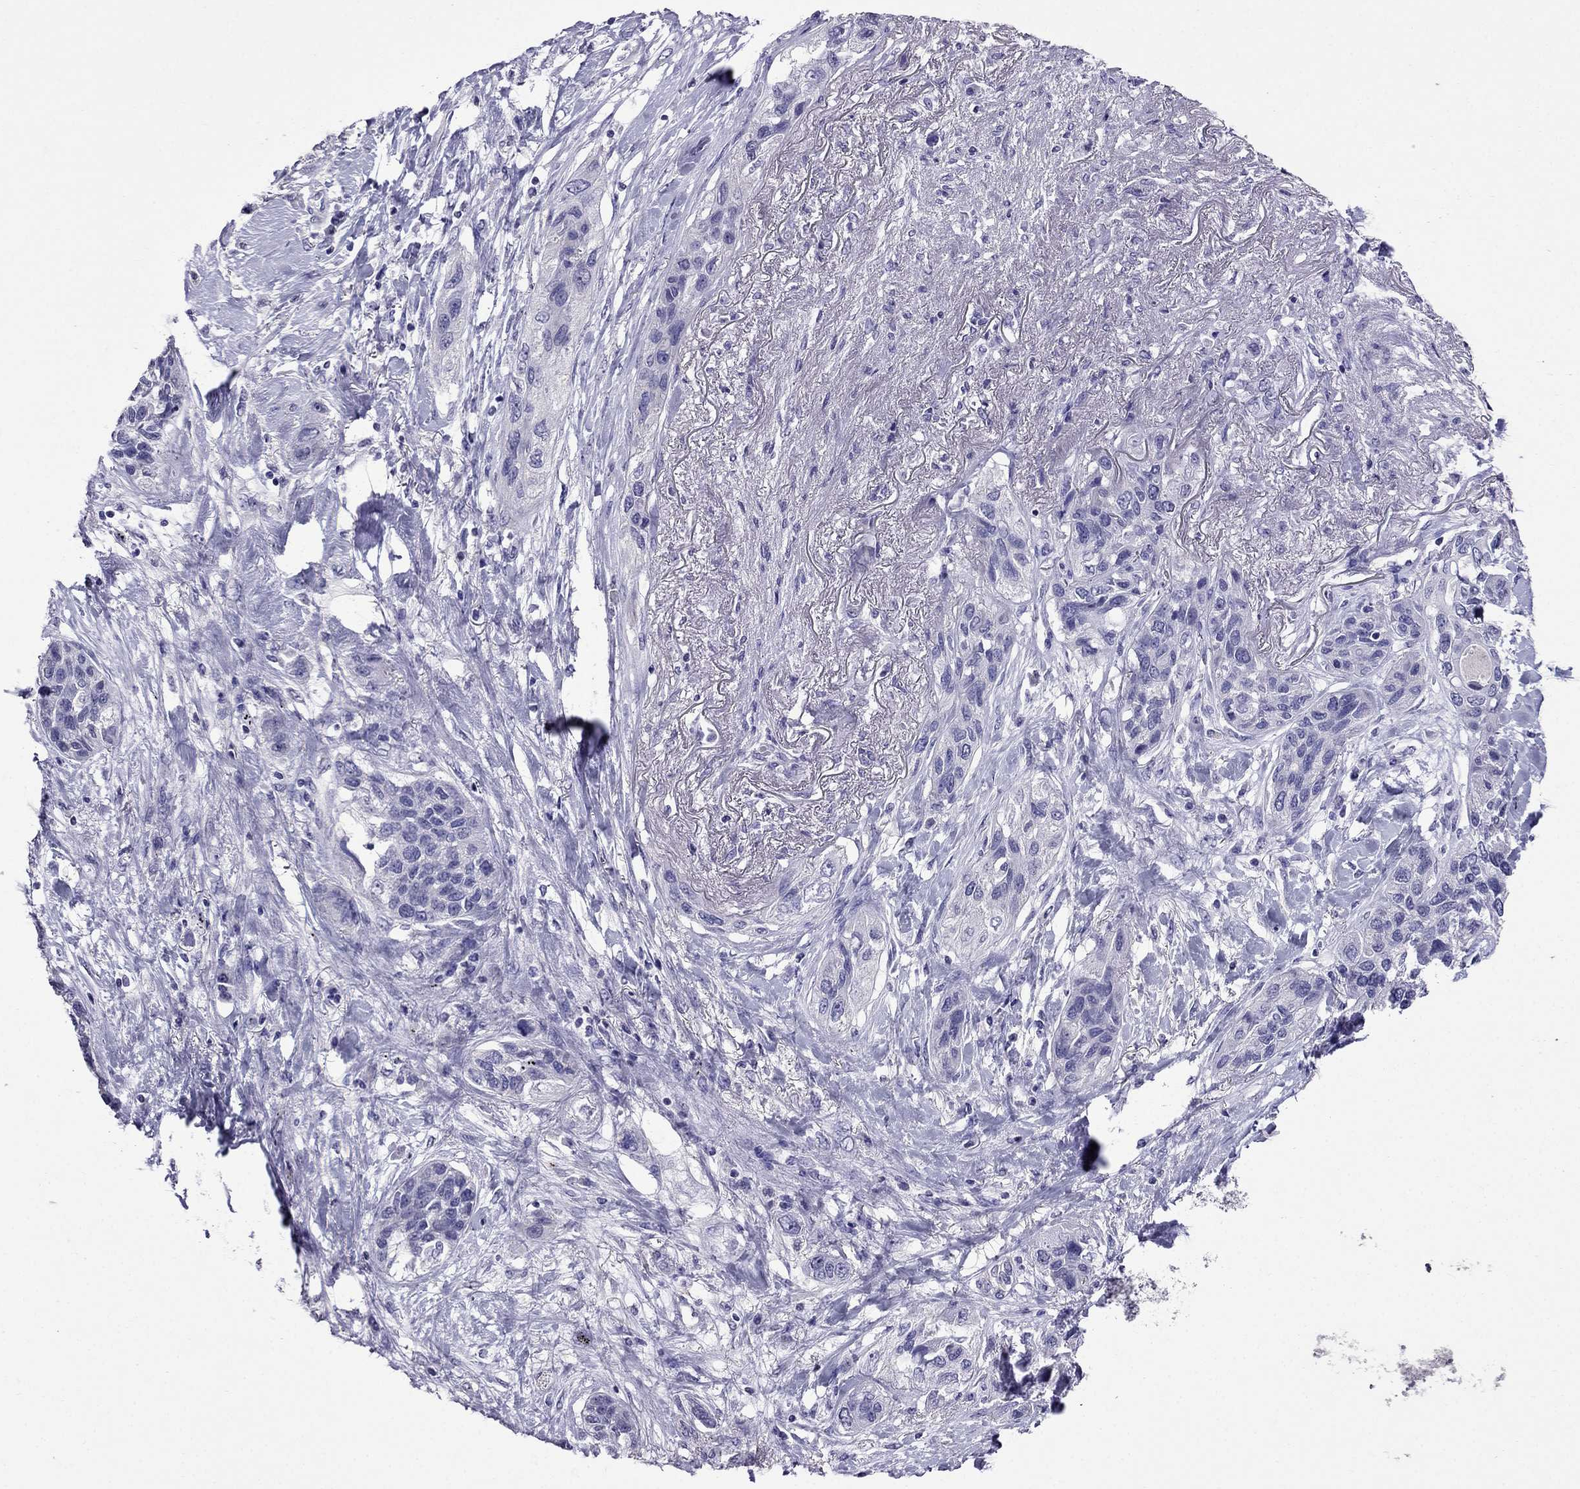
{"staining": {"intensity": "negative", "quantity": "none", "location": "none"}, "tissue": "lung cancer", "cell_type": "Tumor cells", "image_type": "cancer", "snomed": [{"axis": "morphology", "description": "Squamous cell carcinoma, NOS"}, {"axis": "topography", "description": "Lung"}], "caption": "An image of human lung cancer (squamous cell carcinoma) is negative for staining in tumor cells.", "gene": "OXCT2", "patient": {"sex": "female", "age": 70}}